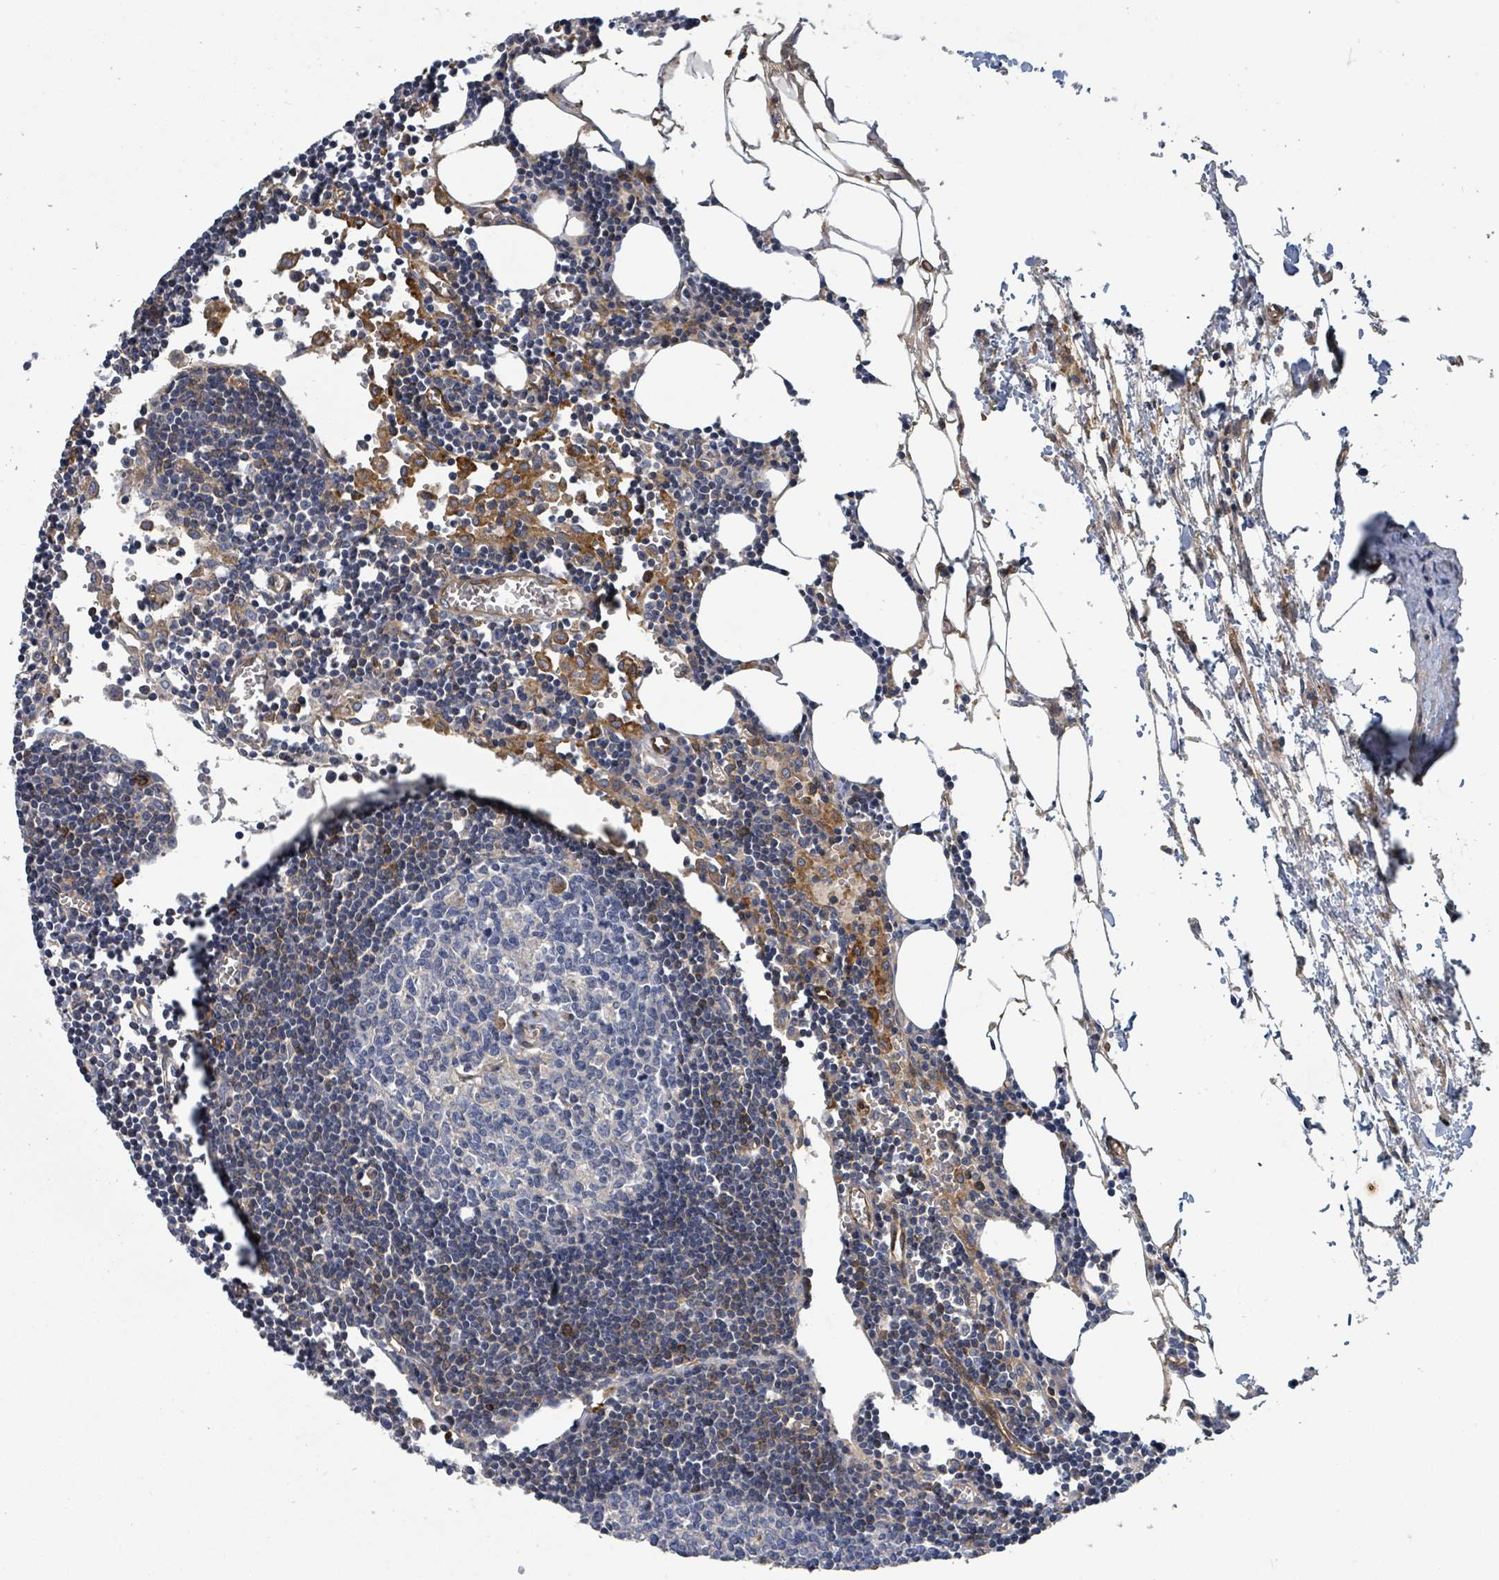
{"staining": {"intensity": "negative", "quantity": "none", "location": "none"}, "tissue": "lymph node", "cell_type": "Germinal center cells", "image_type": "normal", "snomed": [{"axis": "morphology", "description": "Normal tissue, NOS"}, {"axis": "topography", "description": "Lymph node"}], "caption": "Immunohistochemistry (IHC) photomicrograph of benign human lymph node stained for a protein (brown), which exhibits no positivity in germinal center cells.", "gene": "IFIT1", "patient": {"sex": "male", "age": 62}}